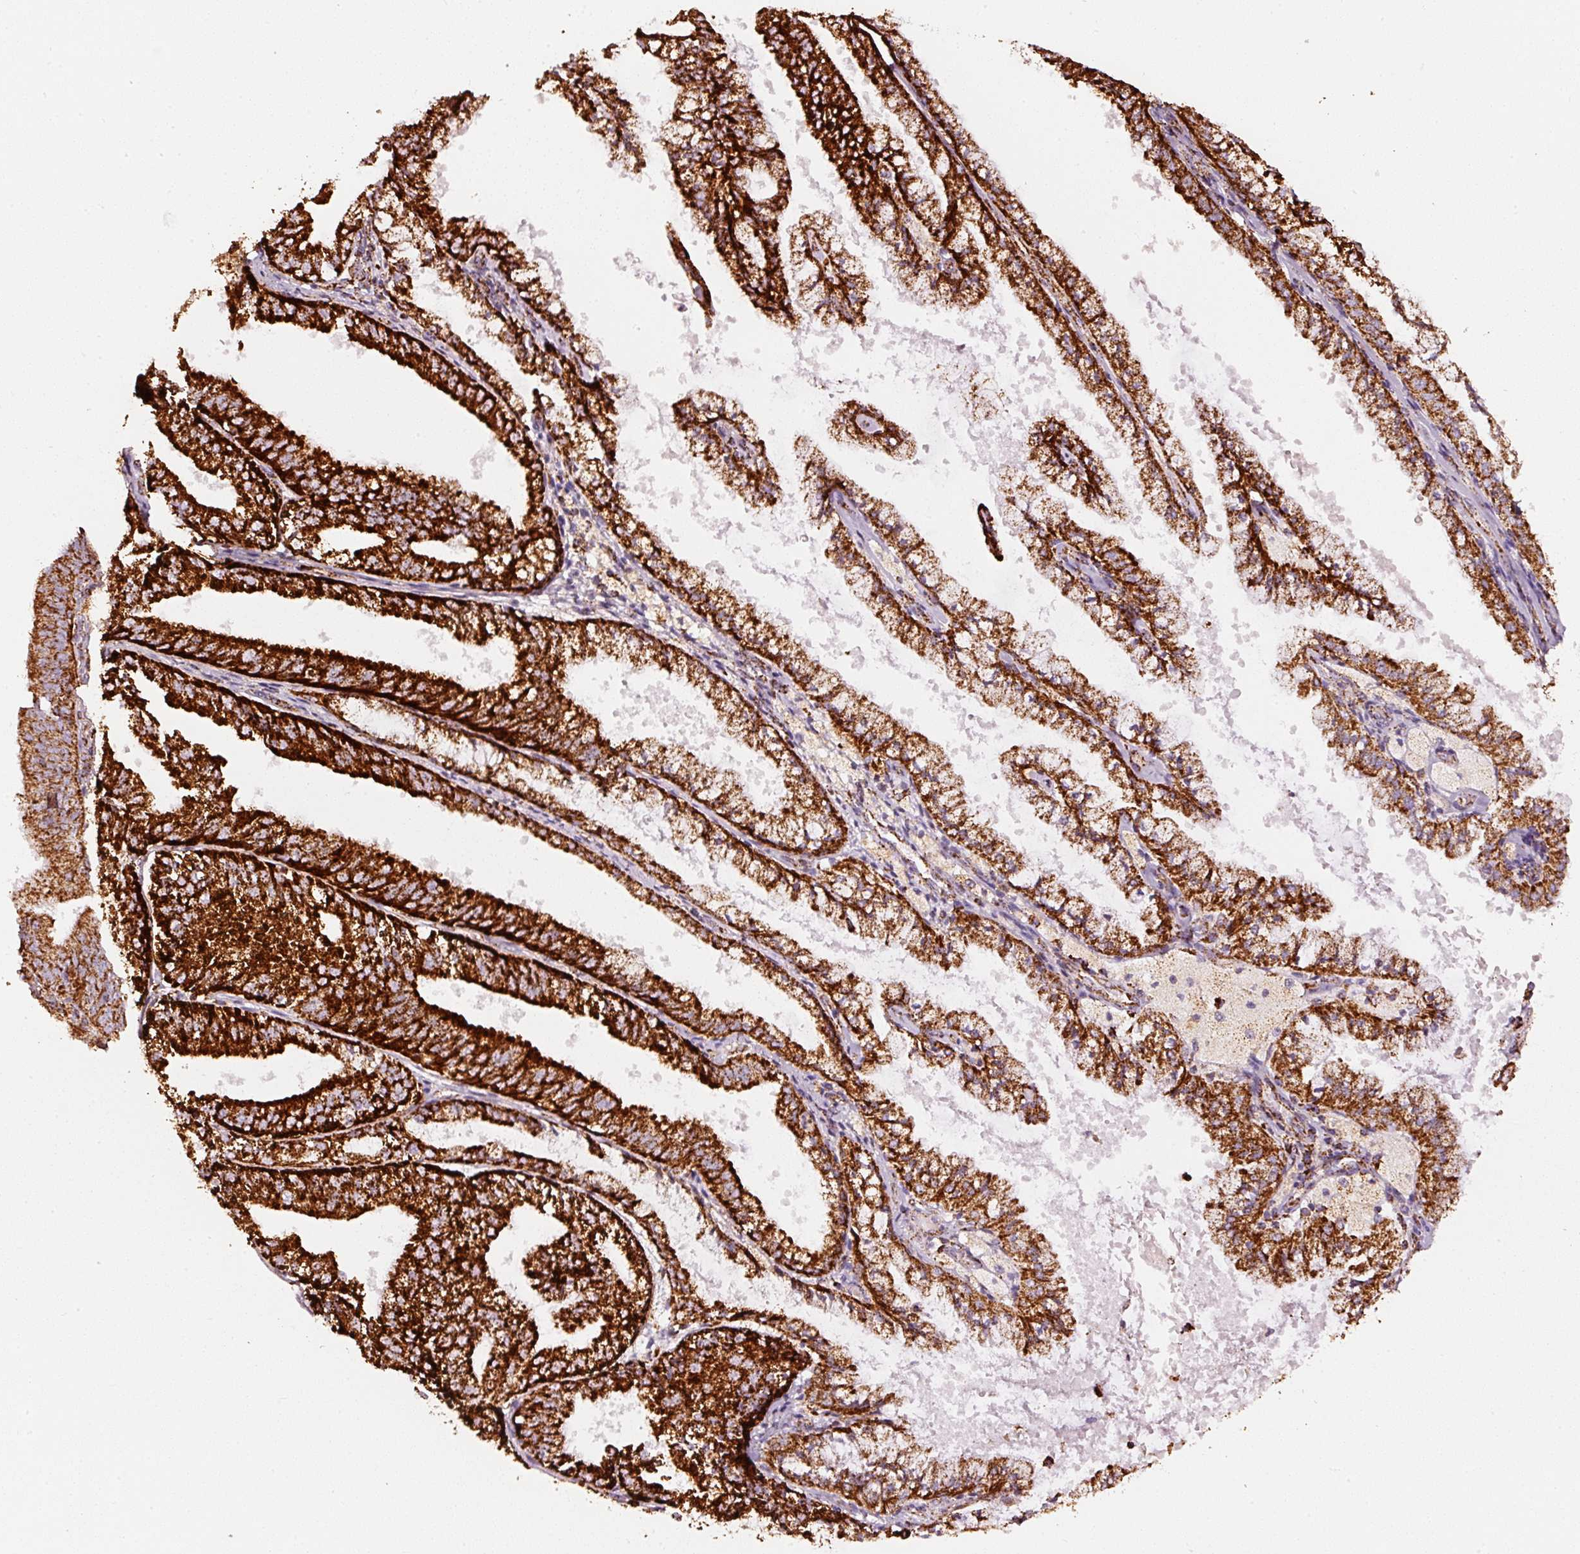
{"staining": {"intensity": "strong", "quantity": ">75%", "location": "cytoplasmic/membranous"}, "tissue": "endometrial cancer", "cell_type": "Tumor cells", "image_type": "cancer", "snomed": [{"axis": "morphology", "description": "Adenocarcinoma, NOS"}, {"axis": "topography", "description": "Endometrium"}], "caption": "Protein staining shows strong cytoplasmic/membranous positivity in about >75% of tumor cells in endometrial cancer (adenocarcinoma).", "gene": "UQCRC1", "patient": {"sex": "female", "age": 63}}